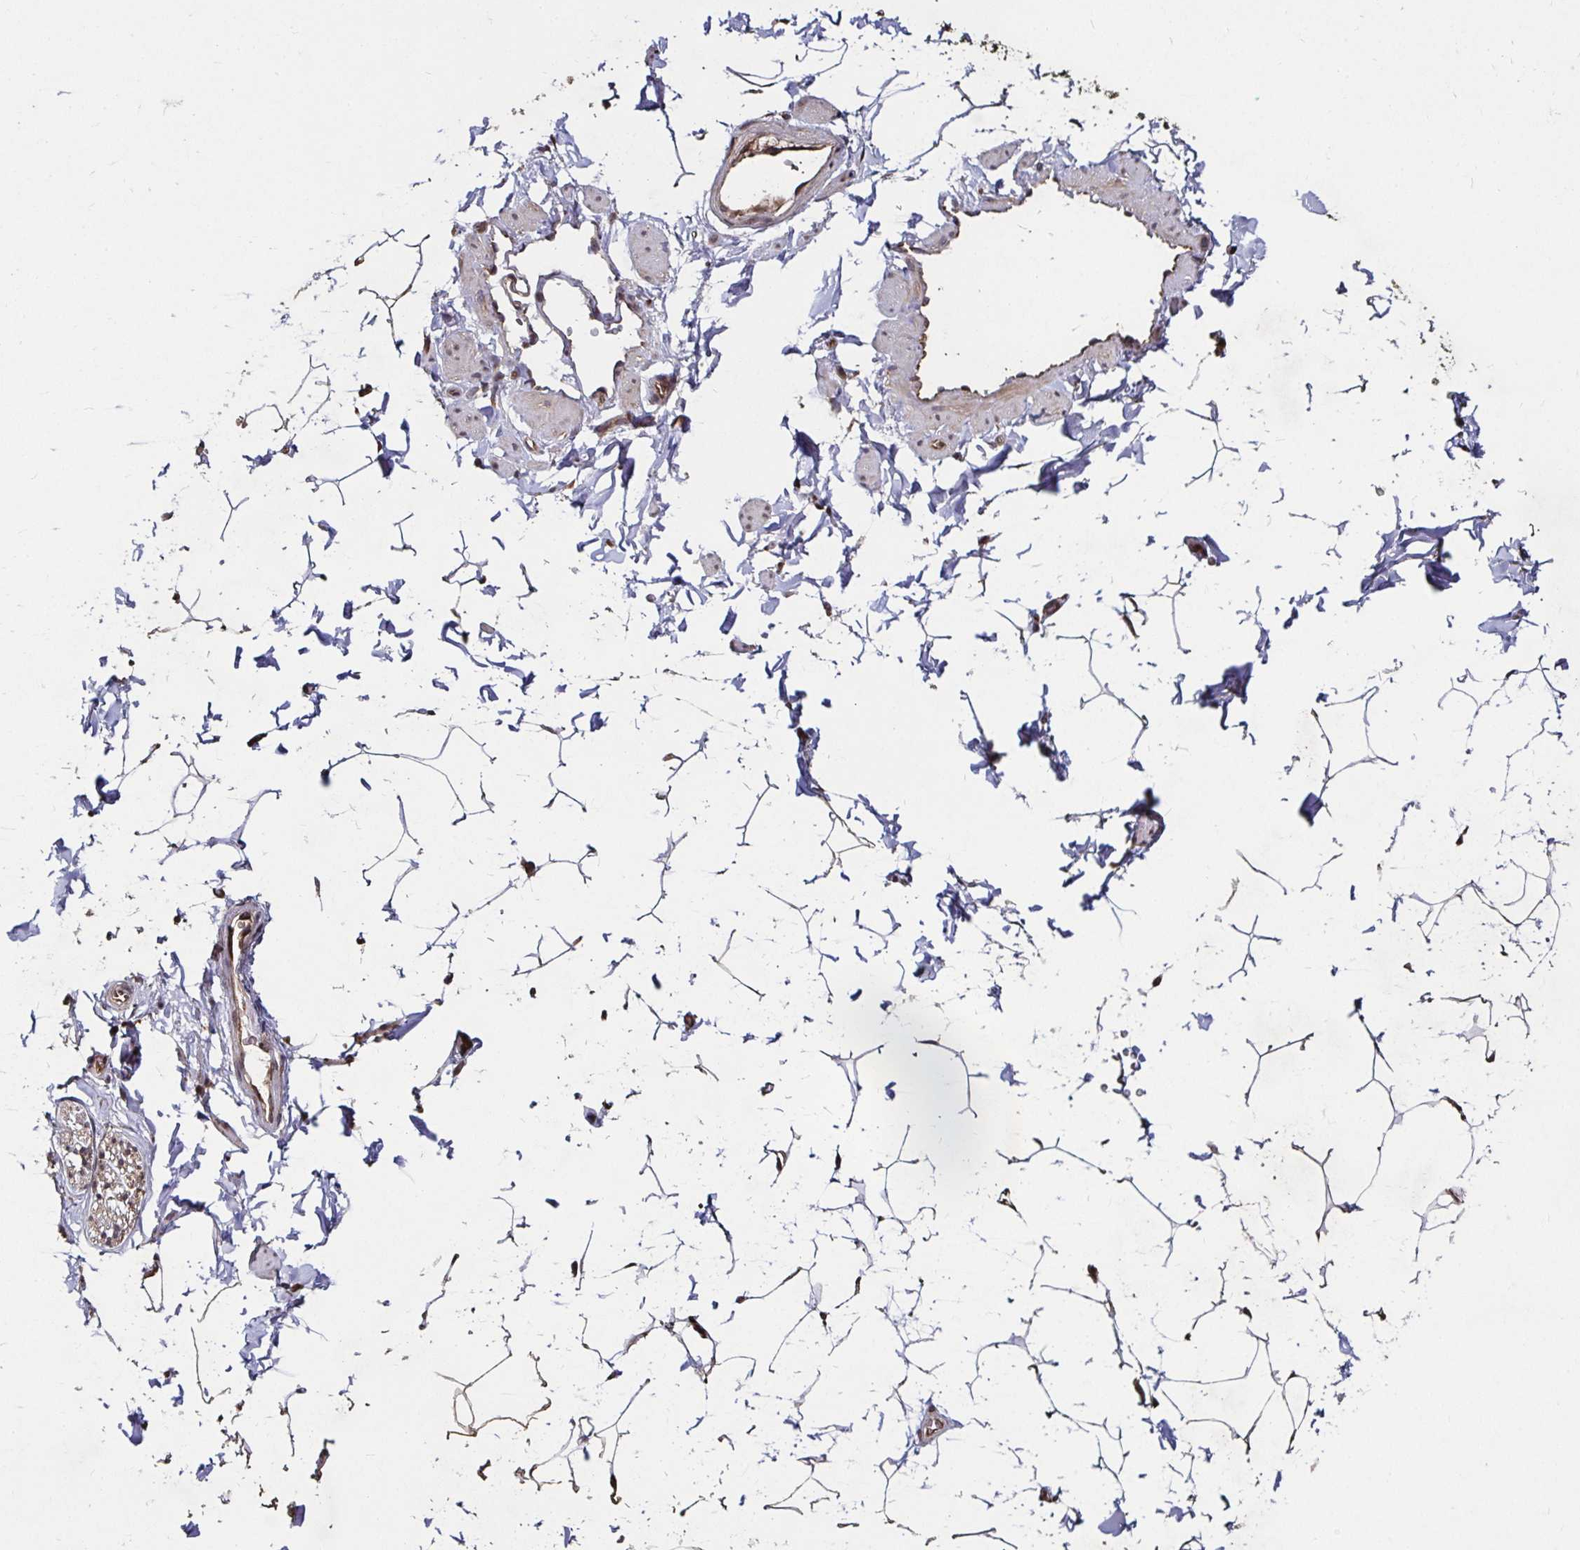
{"staining": {"intensity": "weak", "quantity": "25%-75%", "location": "cytoplasmic/membranous"}, "tissue": "adipose tissue", "cell_type": "Adipocytes", "image_type": "normal", "snomed": [{"axis": "morphology", "description": "Normal tissue, NOS"}, {"axis": "topography", "description": "Epididymis"}, {"axis": "topography", "description": "Peripheral nerve tissue"}], "caption": "Adipocytes display low levels of weak cytoplasmic/membranous positivity in about 25%-75% of cells in normal adipose tissue.", "gene": "SMYD3", "patient": {"sex": "male", "age": 32}}